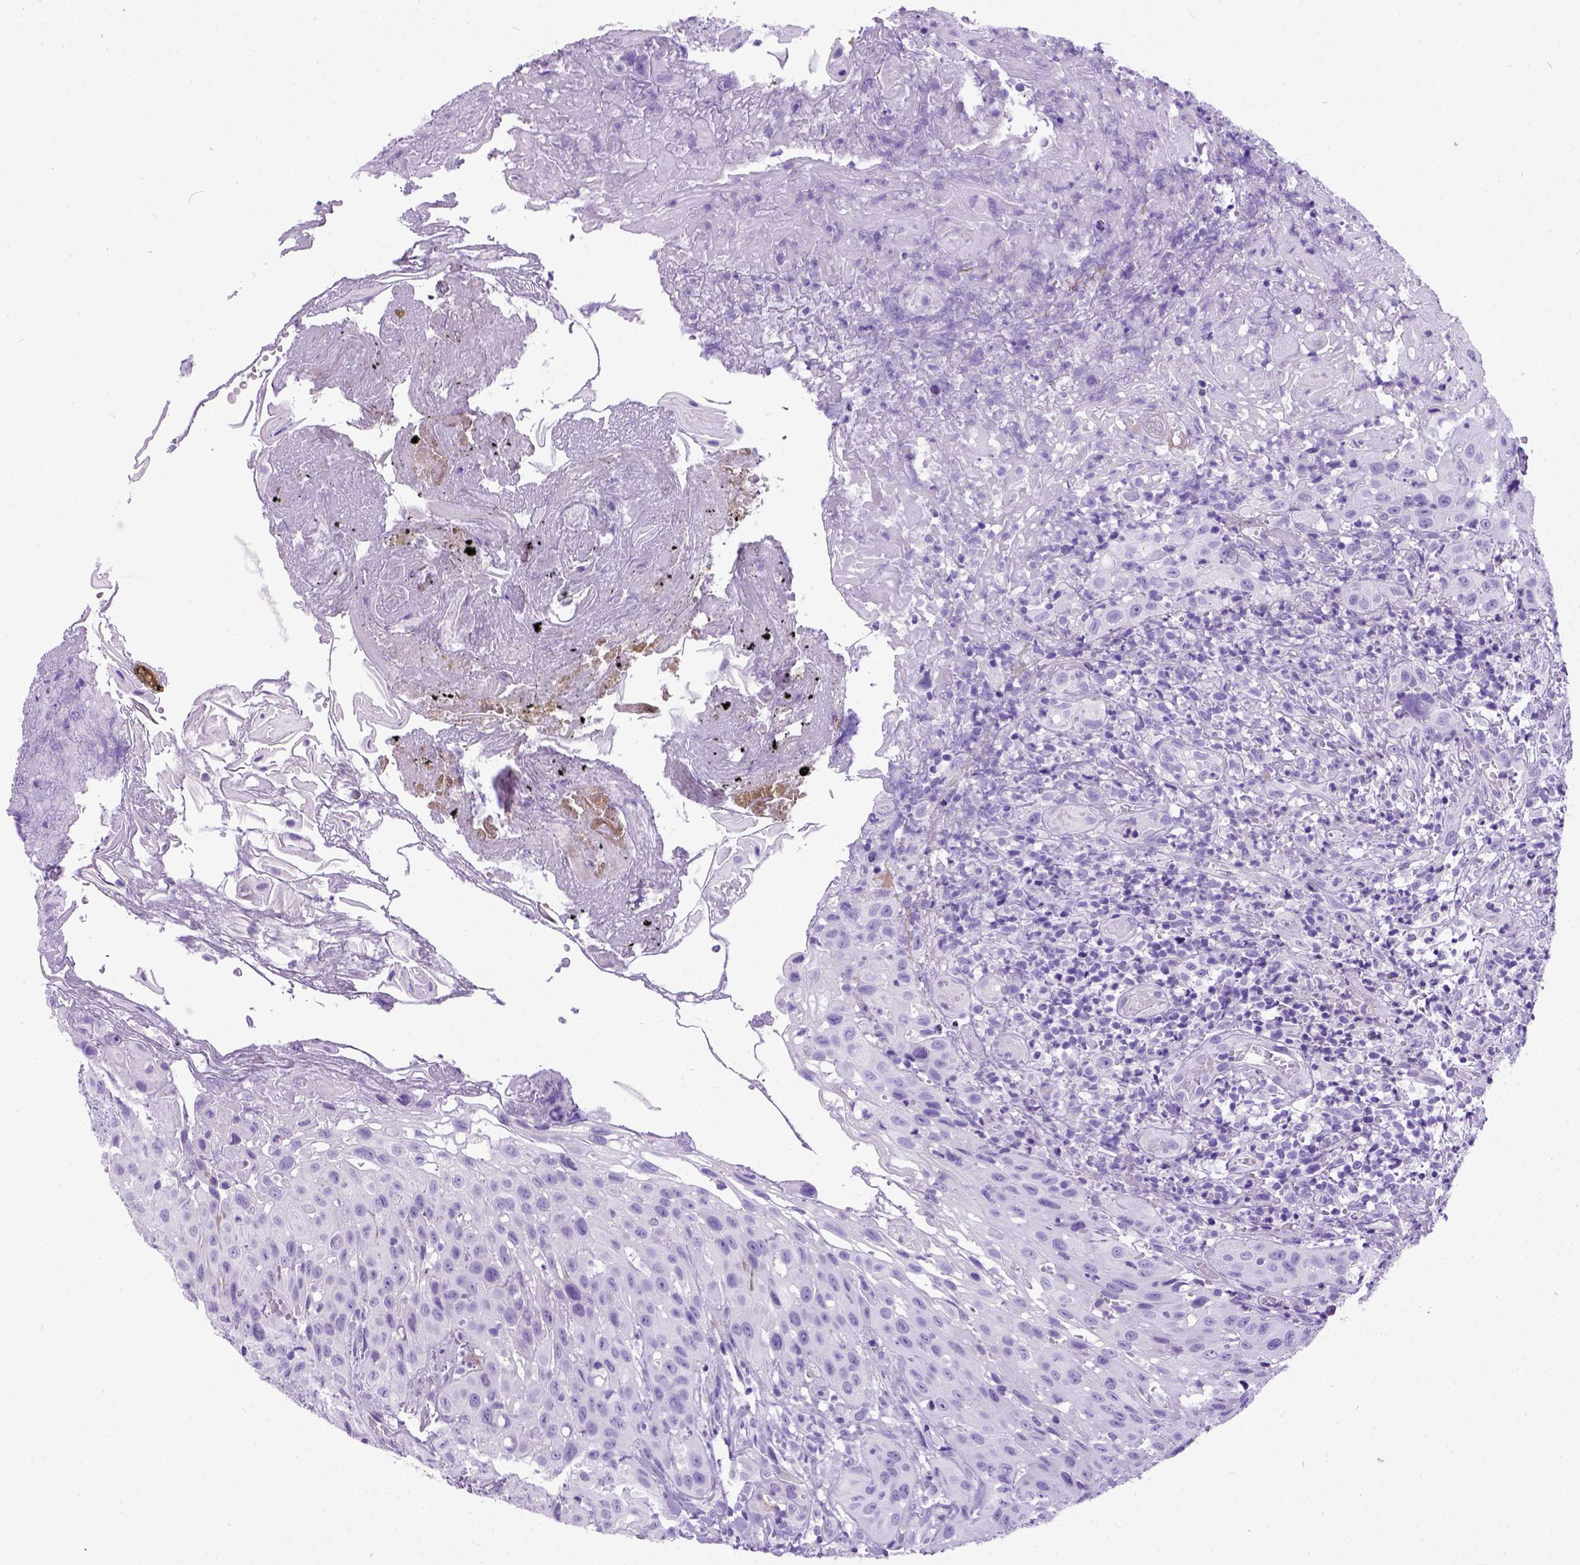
{"staining": {"intensity": "negative", "quantity": "none", "location": "none"}, "tissue": "head and neck cancer", "cell_type": "Tumor cells", "image_type": "cancer", "snomed": [{"axis": "morphology", "description": "Normal tissue, NOS"}, {"axis": "morphology", "description": "Squamous cell carcinoma, NOS"}, {"axis": "topography", "description": "Oral tissue"}, {"axis": "topography", "description": "Tounge, NOS"}, {"axis": "topography", "description": "Head-Neck"}], "caption": "DAB (3,3'-diaminobenzidine) immunohistochemical staining of head and neck cancer shows no significant expression in tumor cells.", "gene": "IGF2", "patient": {"sex": "male", "age": 62}}